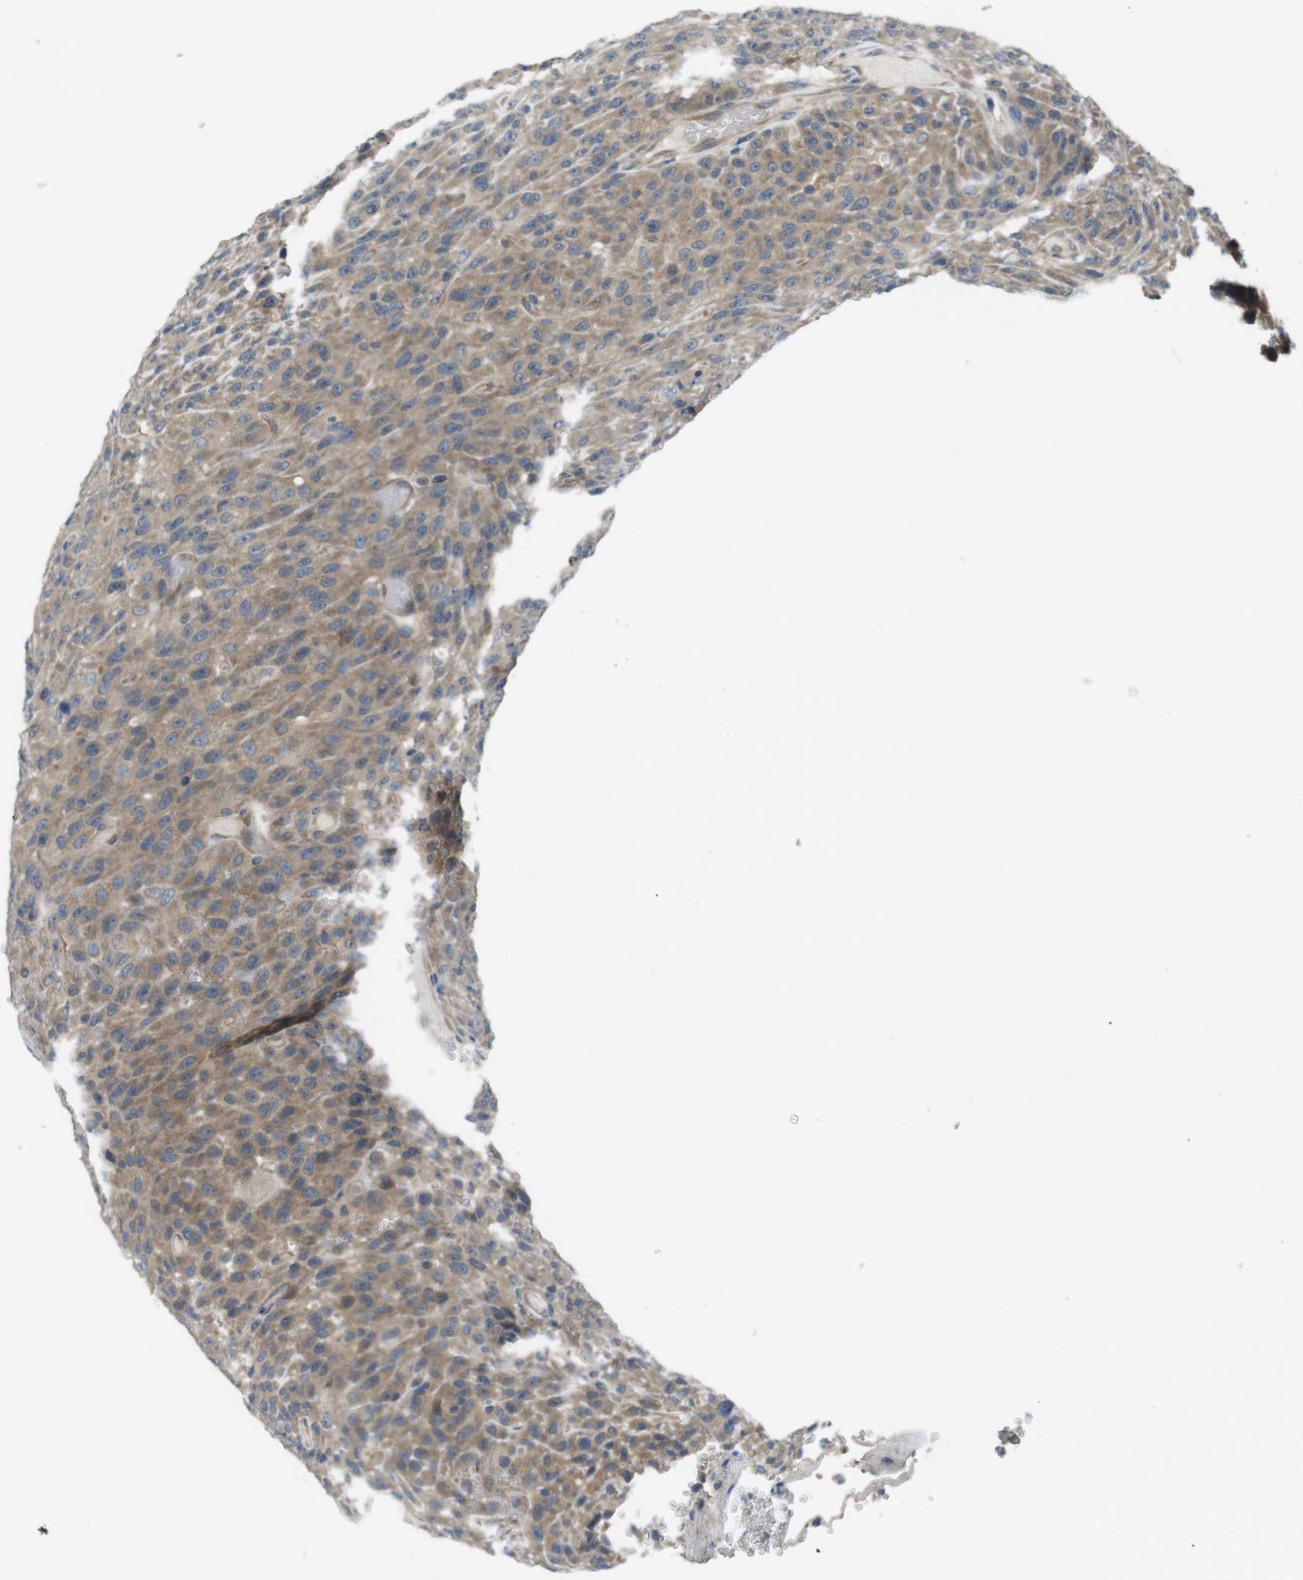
{"staining": {"intensity": "weak", "quantity": ">75%", "location": "cytoplasmic/membranous"}, "tissue": "urothelial cancer", "cell_type": "Tumor cells", "image_type": "cancer", "snomed": [{"axis": "morphology", "description": "Urothelial carcinoma, High grade"}, {"axis": "topography", "description": "Urinary bladder"}], "caption": "Protein staining by immunohistochemistry (IHC) reveals weak cytoplasmic/membranous staining in approximately >75% of tumor cells in urothelial cancer.", "gene": "SUGT1", "patient": {"sex": "male", "age": 66}}